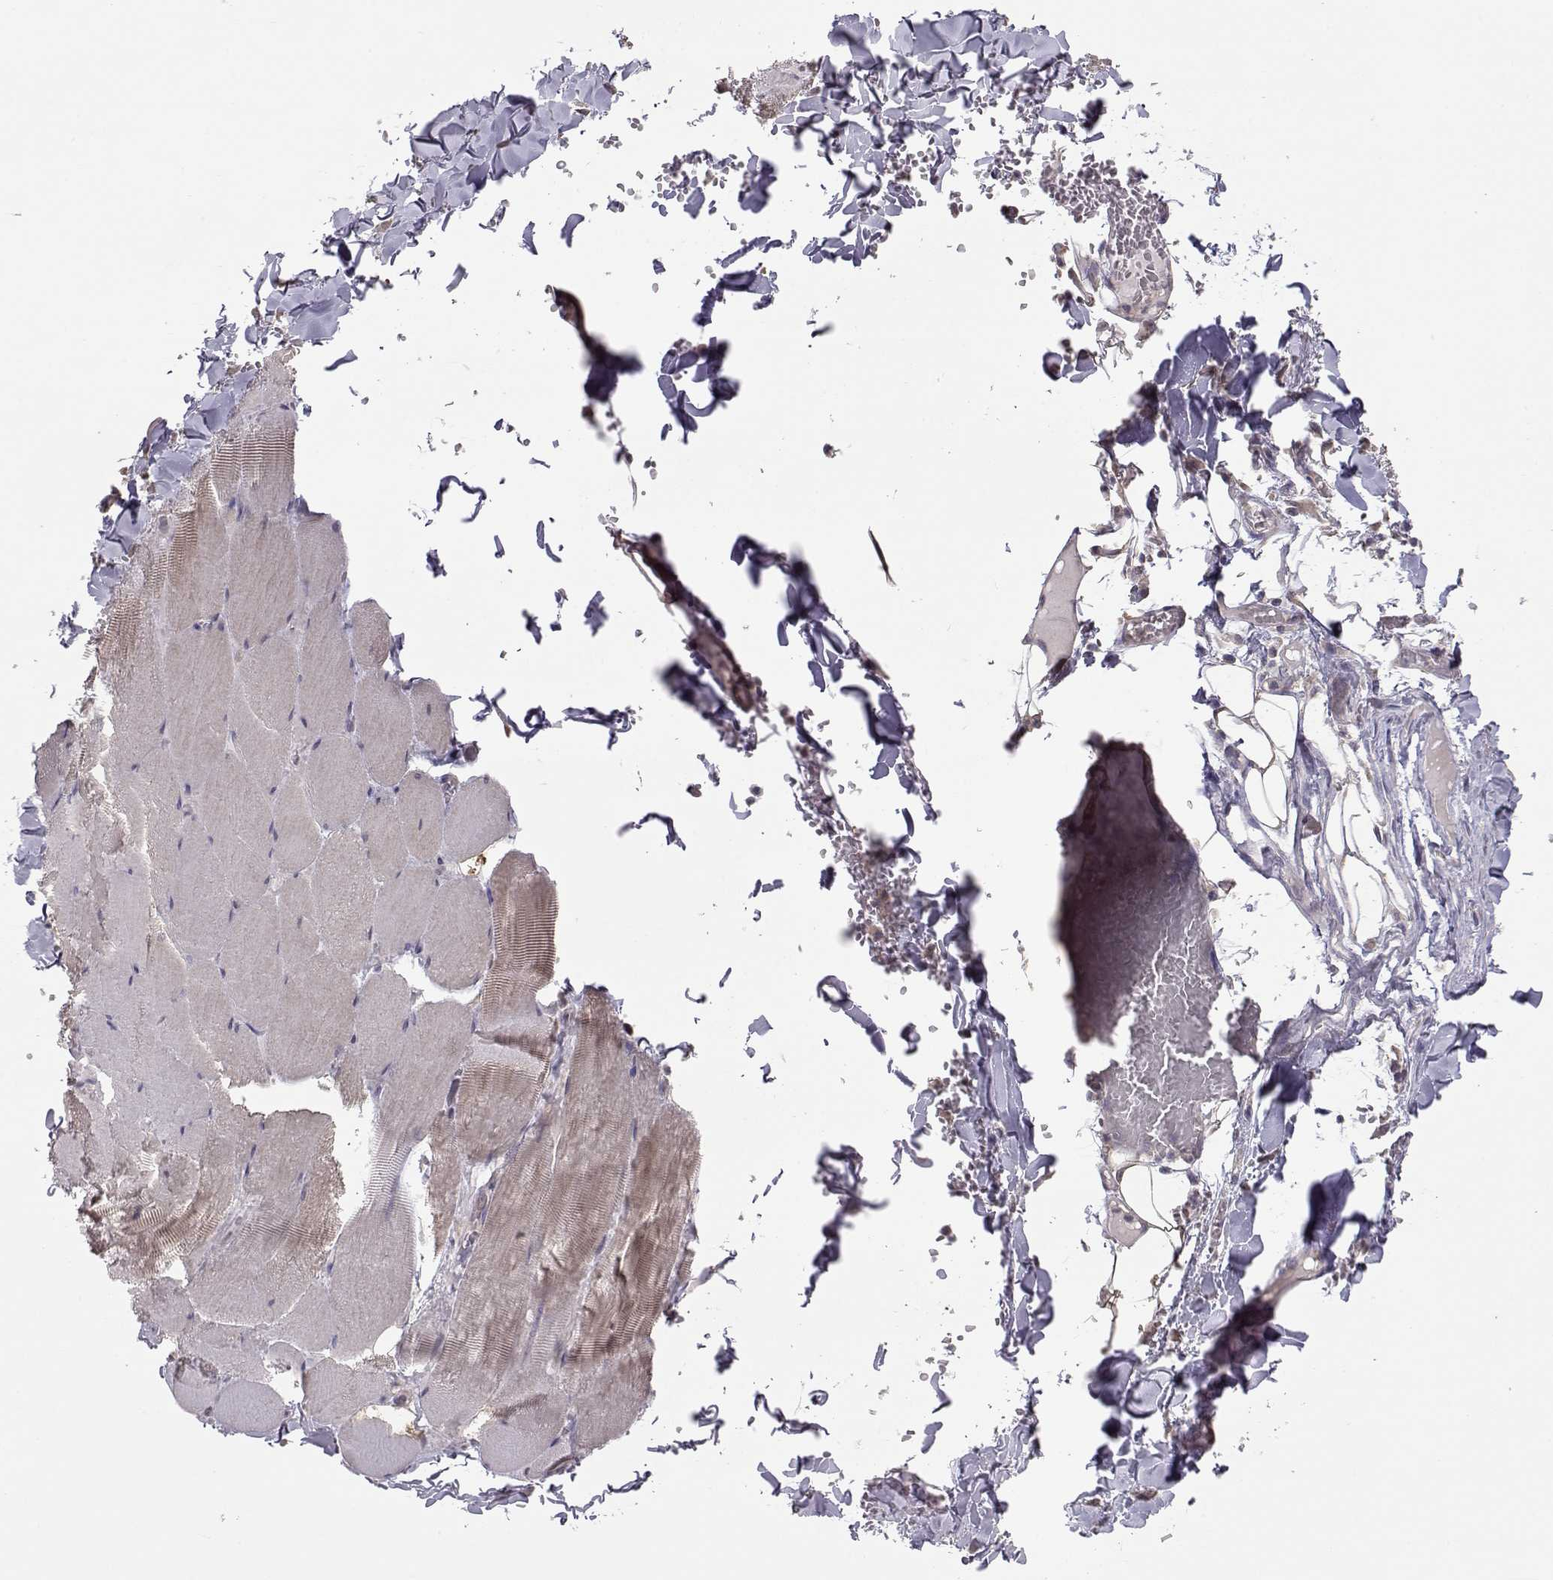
{"staining": {"intensity": "weak", "quantity": "<25%", "location": "cytoplasmic/membranous"}, "tissue": "skeletal muscle", "cell_type": "Myocytes", "image_type": "normal", "snomed": [{"axis": "morphology", "description": "Normal tissue, NOS"}, {"axis": "morphology", "description": "Malignant melanoma, Metastatic site"}, {"axis": "topography", "description": "Skeletal muscle"}], "caption": "High power microscopy histopathology image of an immunohistochemistry (IHC) photomicrograph of normal skeletal muscle, revealing no significant expression in myocytes.", "gene": "NCAM2", "patient": {"sex": "male", "age": 50}}